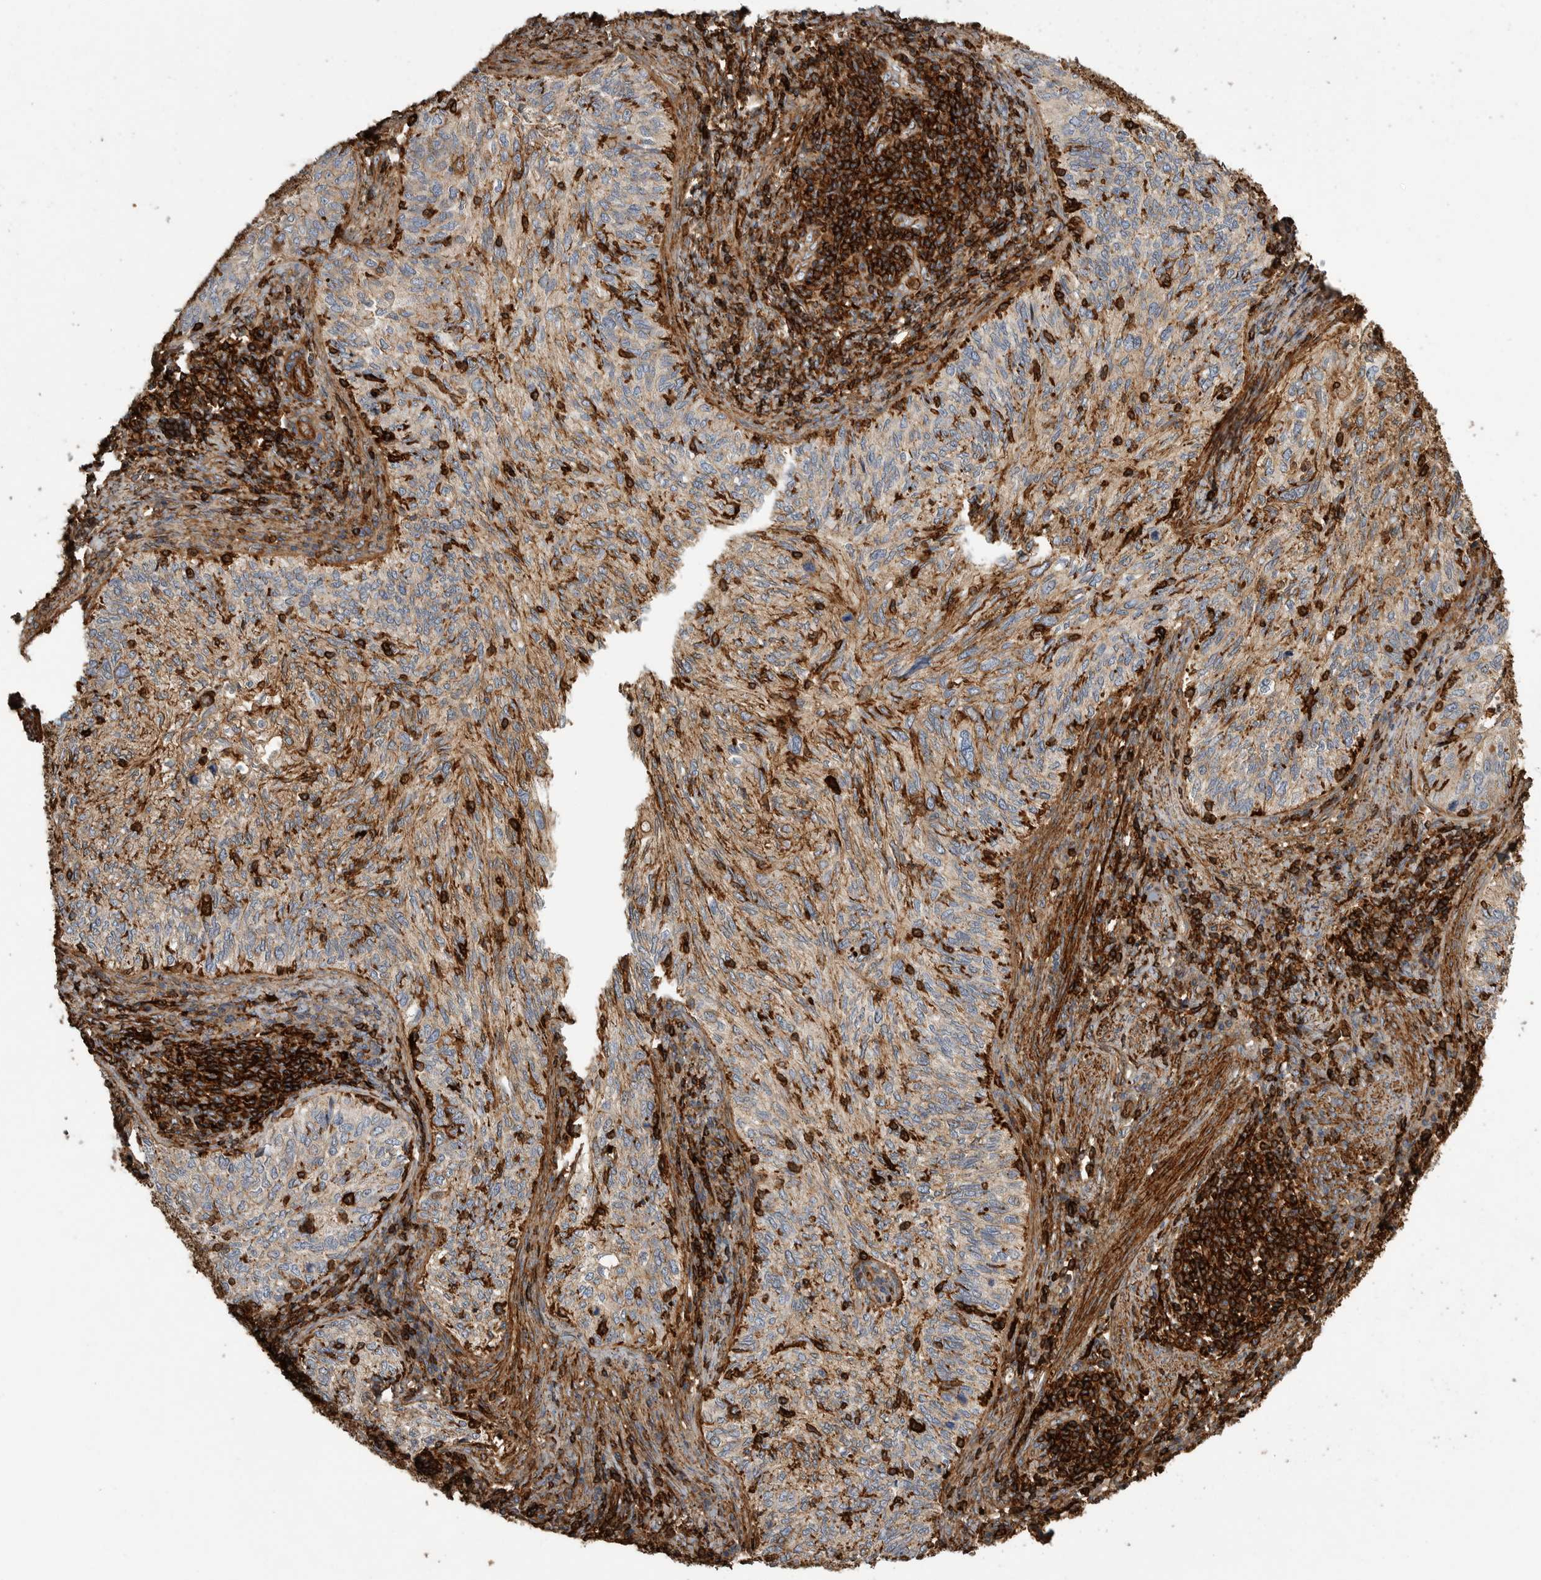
{"staining": {"intensity": "weak", "quantity": "<25%", "location": "cytoplasmic/membranous"}, "tissue": "cervical cancer", "cell_type": "Tumor cells", "image_type": "cancer", "snomed": [{"axis": "morphology", "description": "Squamous cell carcinoma, NOS"}, {"axis": "topography", "description": "Cervix"}], "caption": "Cervical cancer (squamous cell carcinoma) was stained to show a protein in brown. There is no significant positivity in tumor cells. (Brightfield microscopy of DAB IHC at high magnification).", "gene": "GPER1", "patient": {"sex": "female", "age": 30}}